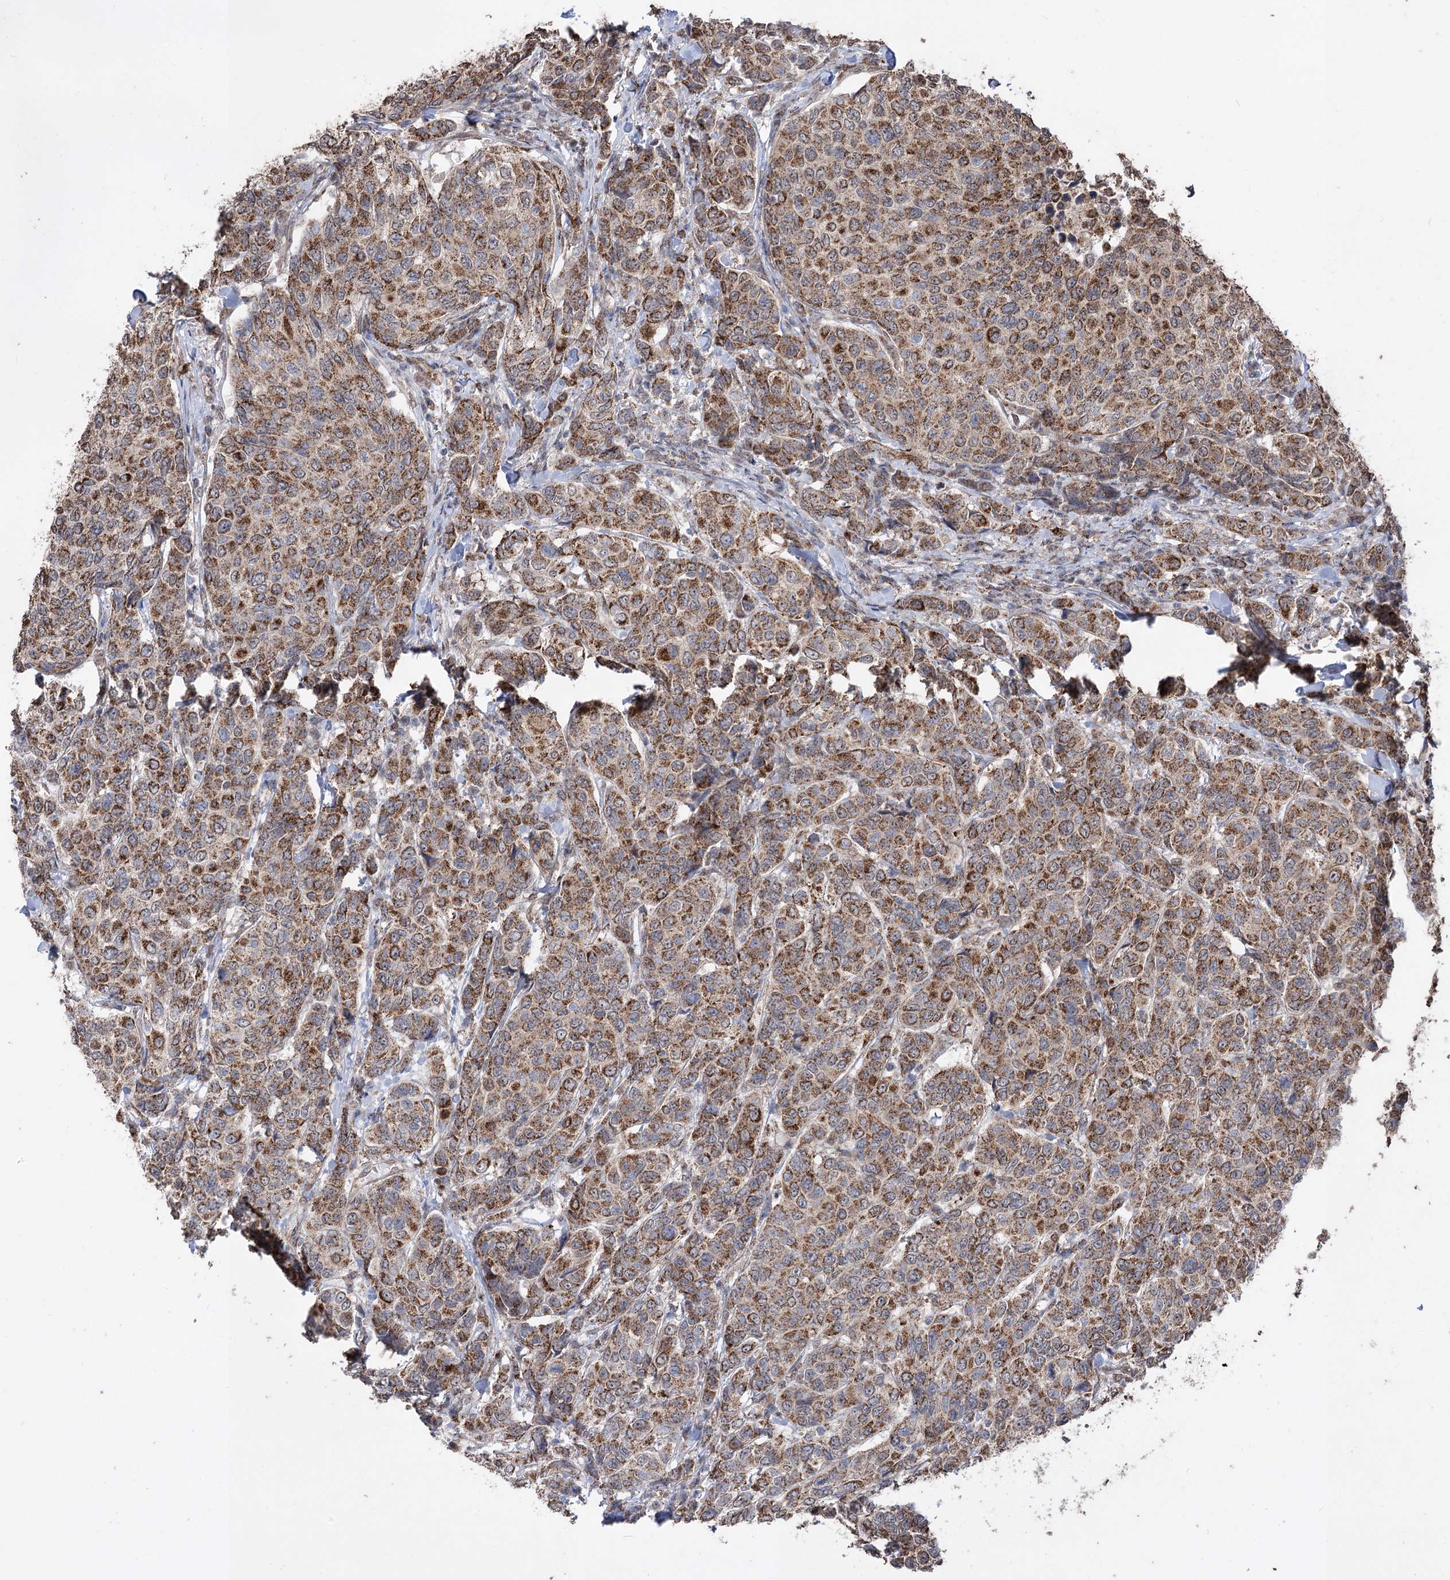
{"staining": {"intensity": "strong", "quantity": ">75%", "location": "cytoplasmic/membranous"}, "tissue": "breast cancer", "cell_type": "Tumor cells", "image_type": "cancer", "snomed": [{"axis": "morphology", "description": "Duct carcinoma"}, {"axis": "topography", "description": "Breast"}], "caption": "Protein analysis of breast cancer tissue shows strong cytoplasmic/membranous positivity in approximately >75% of tumor cells. Using DAB (brown) and hematoxylin (blue) stains, captured at high magnification using brightfield microscopy.", "gene": "ZSCAN23", "patient": {"sex": "female", "age": 55}}